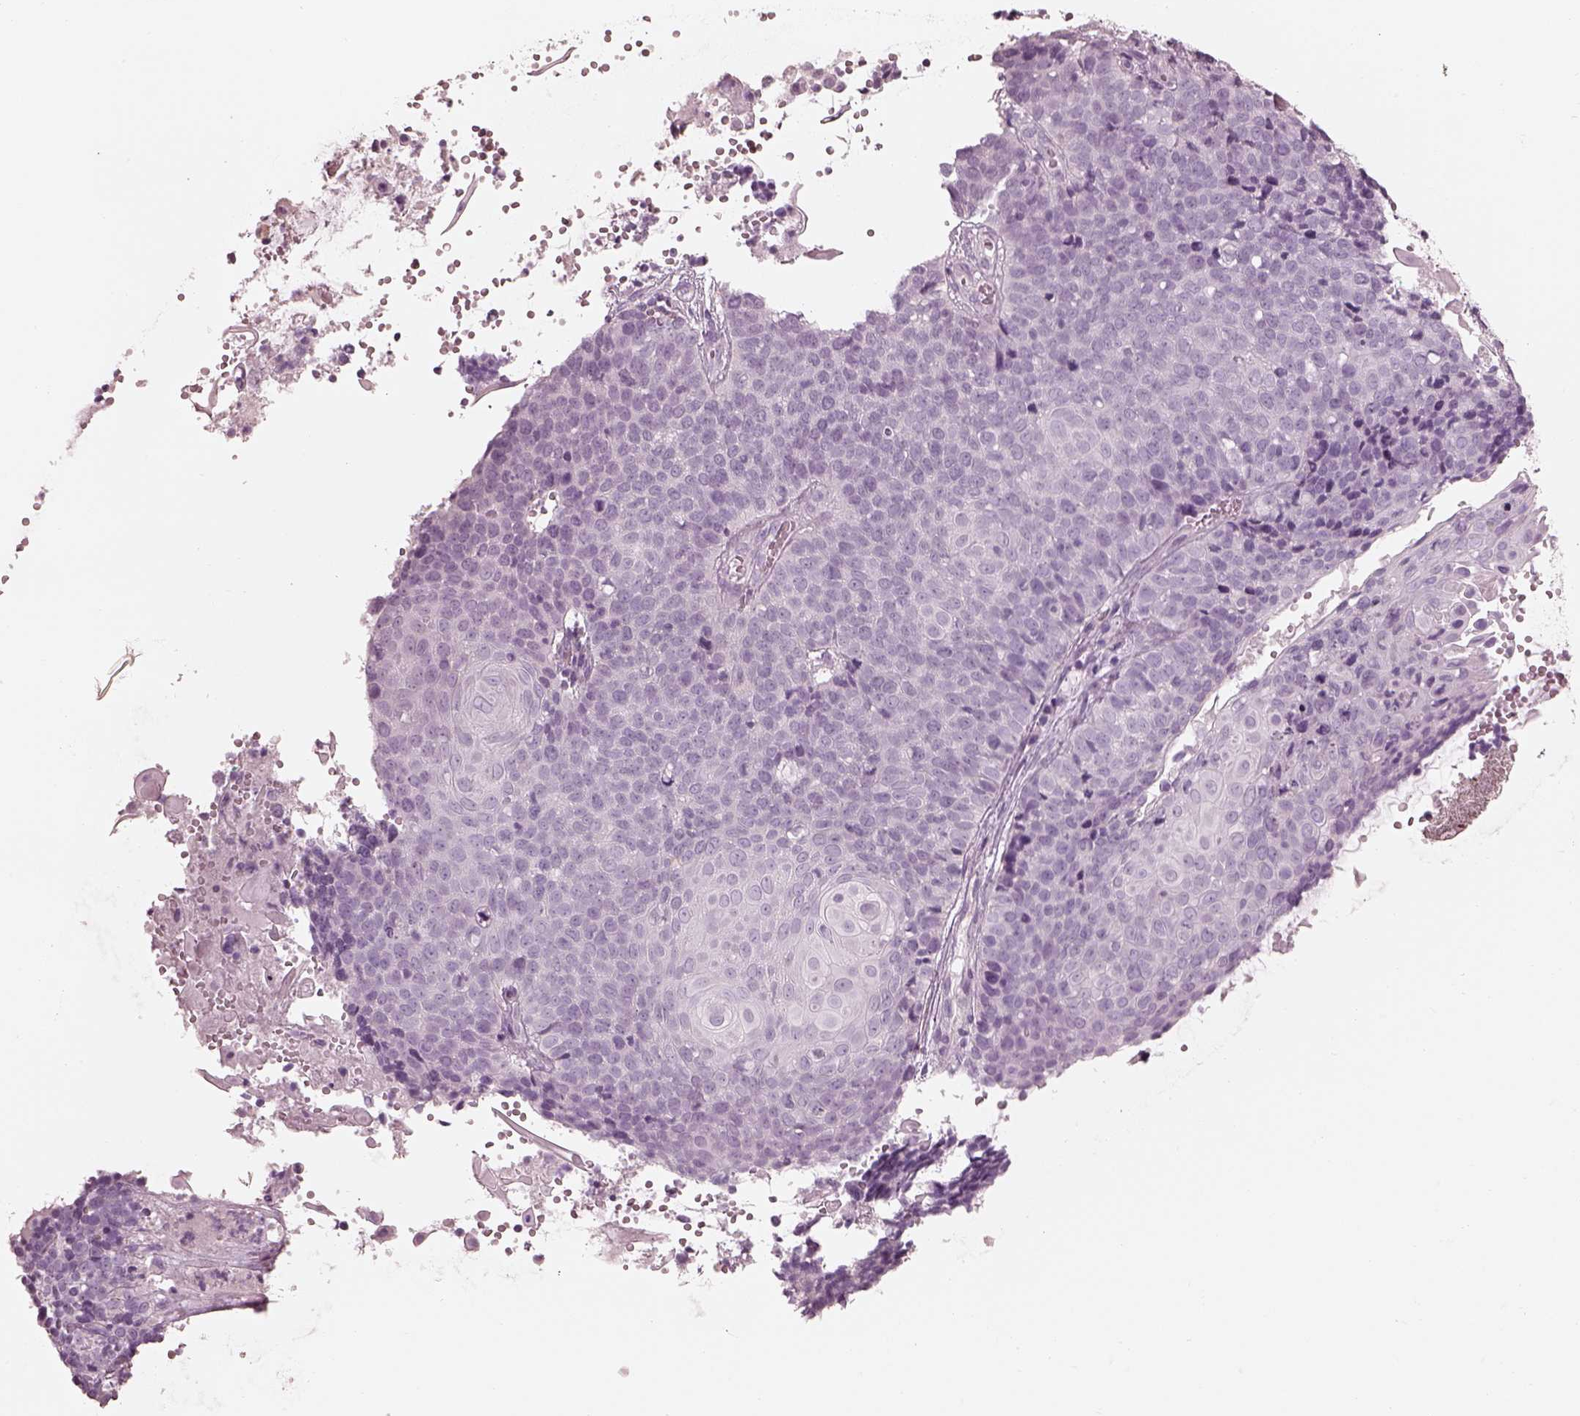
{"staining": {"intensity": "negative", "quantity": "none", "location": "none"}, "tissue": "cervical cancer", "cell_type": "Tumor cells", "image_type": "cancer", "snomed": [{"axis": "morphology", "description": "Squamous cell carcinoma, NOS"}, {"axis": "topography", "description": "Cervix"}], "caption": "Immunohistochemical staining of cervical squamous cell carcinoma reveals no significant staining in tumor cells. The staining is performed using DAB brown chromogen with nuclei counter-stained in using hematoxylin.", "gene": "RSPH9", "patient": {"sex": "female", "age": 39}}